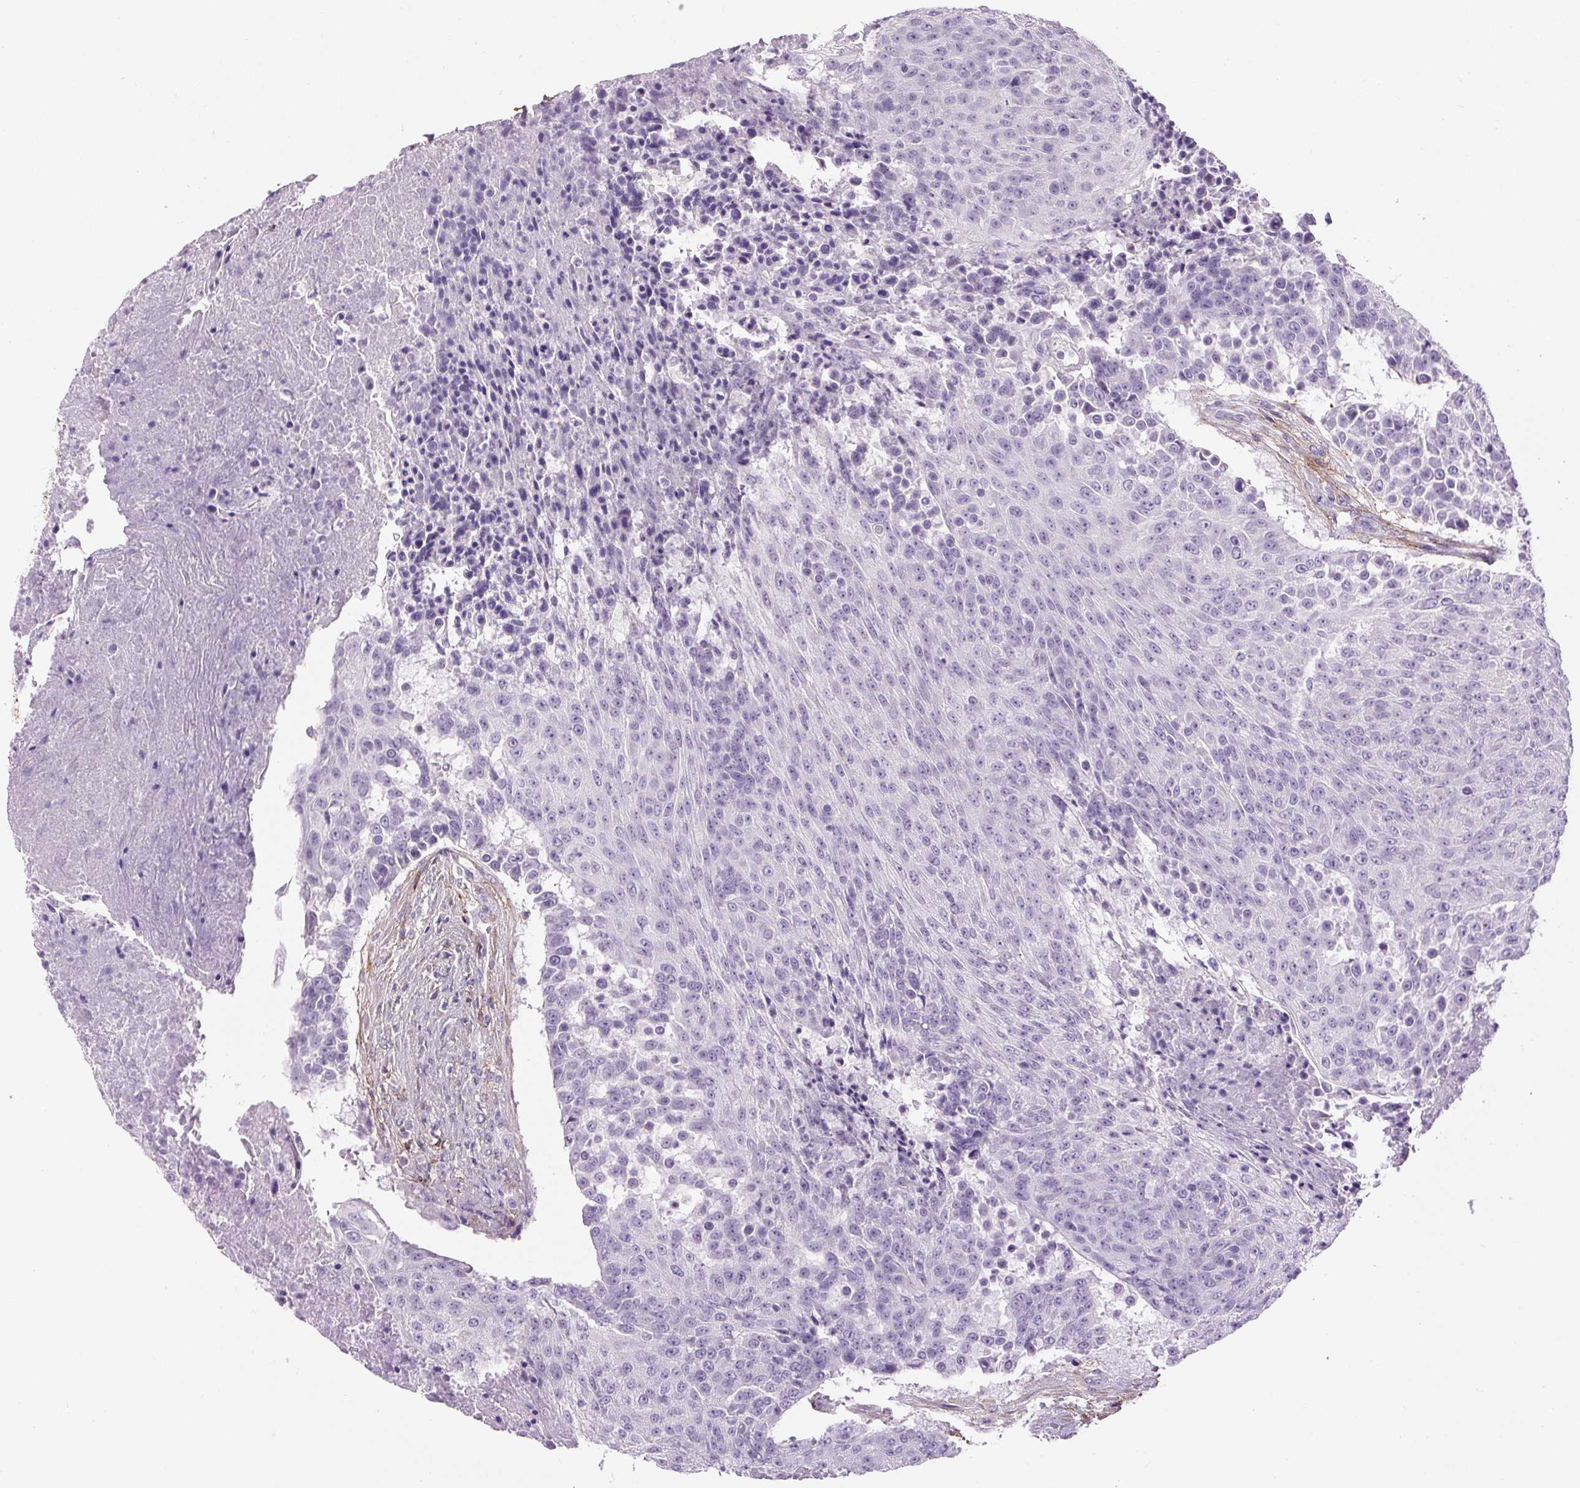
{"staining": {"intensity": "negative", "quantity": "none", "location": "none"}, "tissue": "urothelial cancer", "cell_type": "Tumor cells", "image_type": "cancer", "snomed": [{"axis": "morphology", "description": "Urothelial carcinoma, High grade"}, {"axis": "topography", "description": "Urinary bladder"}], "caption": "Urothelial carcinoma (high-grade) was stained to show a protein in brown. There is no significant positivity in tumor cells.", "gene": "FBN1", "patient": {"sex": "female", "age": 63}}